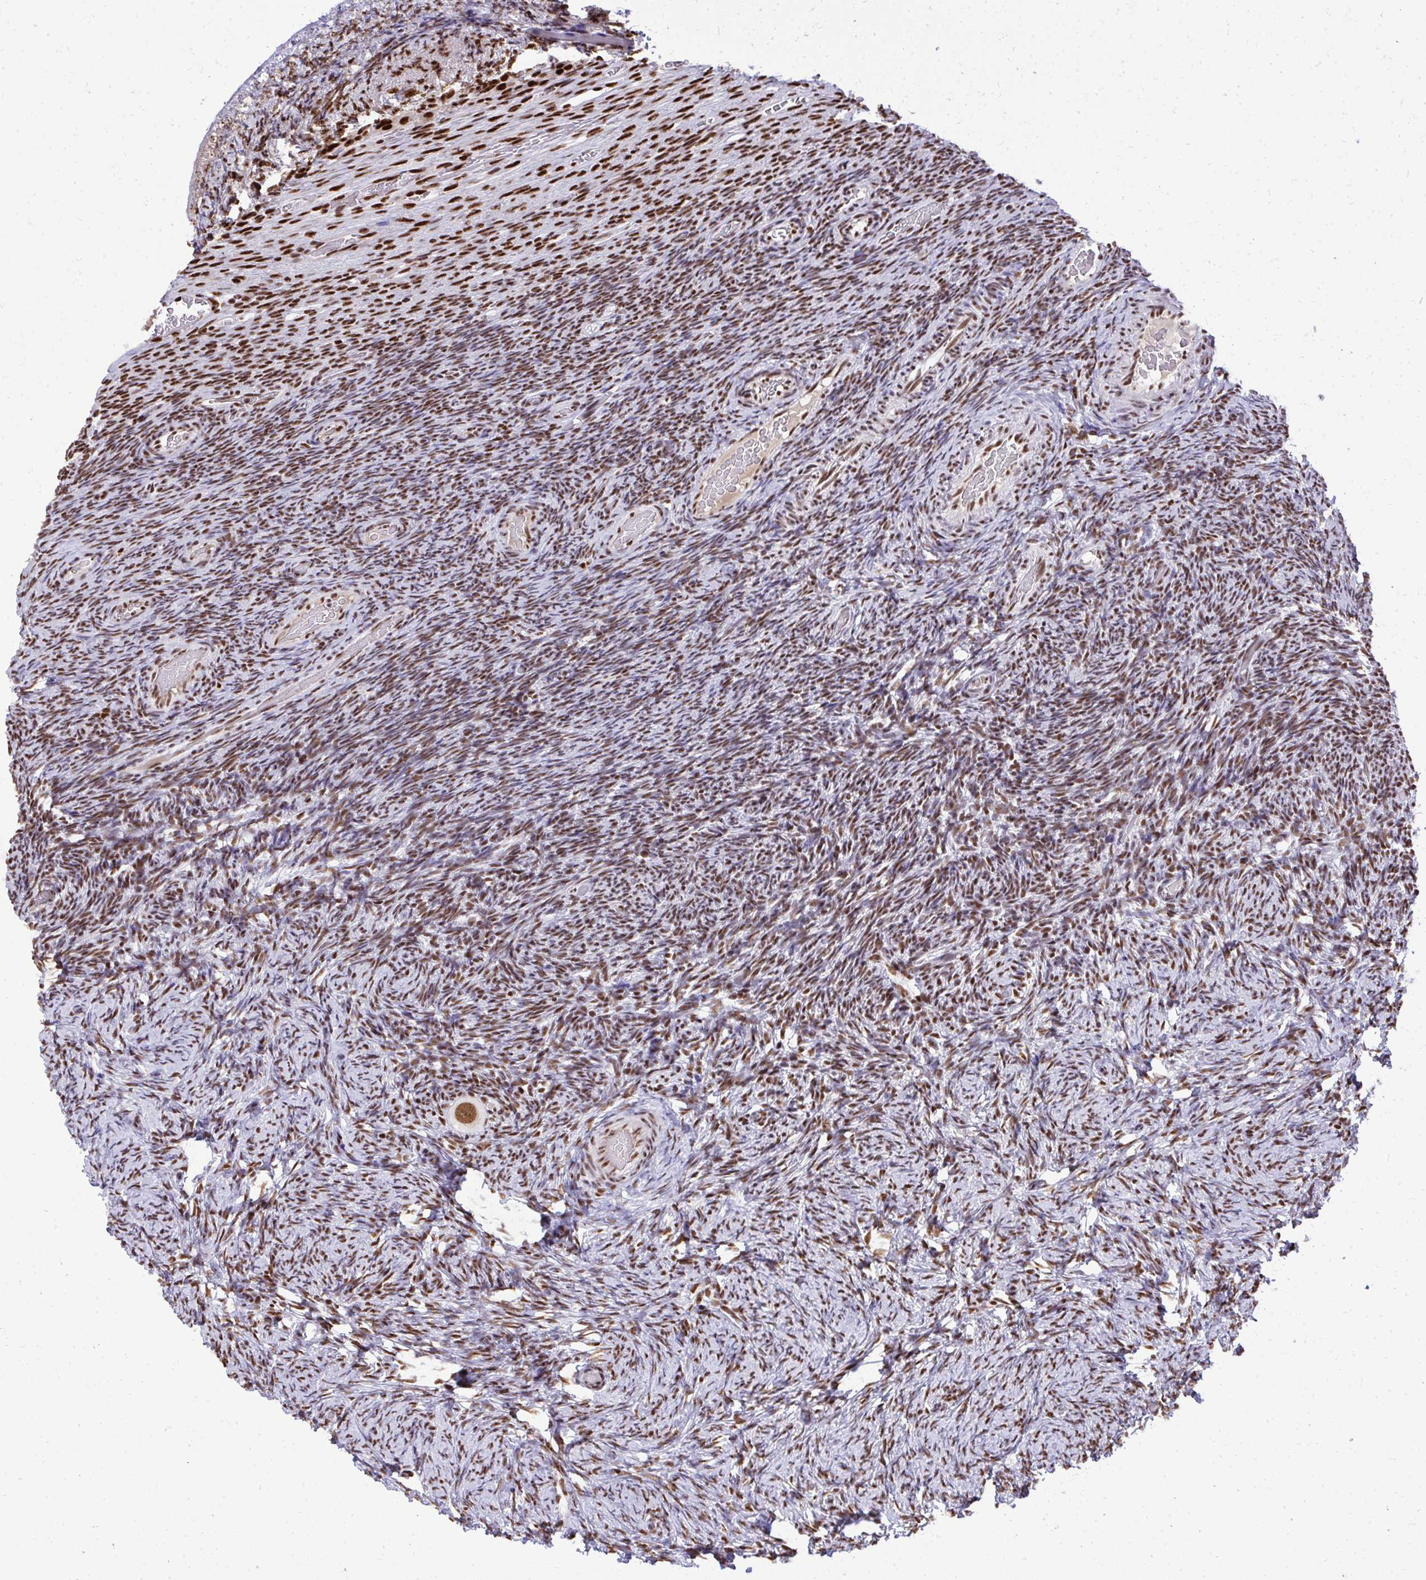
{"staining": {"intensity": "moderate", "quantity": ">75%", "location": "nuclear"}, "tissue": "ovary", "cell_type": "Follicle cells", "image_type": "normal", "snomed": [{"axis": "morphology", "description": "Normal tissue, NOS"}, {"axis": "topography", "description": "Ovary"}], "caption": "IHC image of normal ovary stained for a protein (brown), which displays medium levels of moderate nuclear positivity in about >75% of follicle cells.", "gene": "PRPF19", "patient": {"sex": "female", "age": 34}}